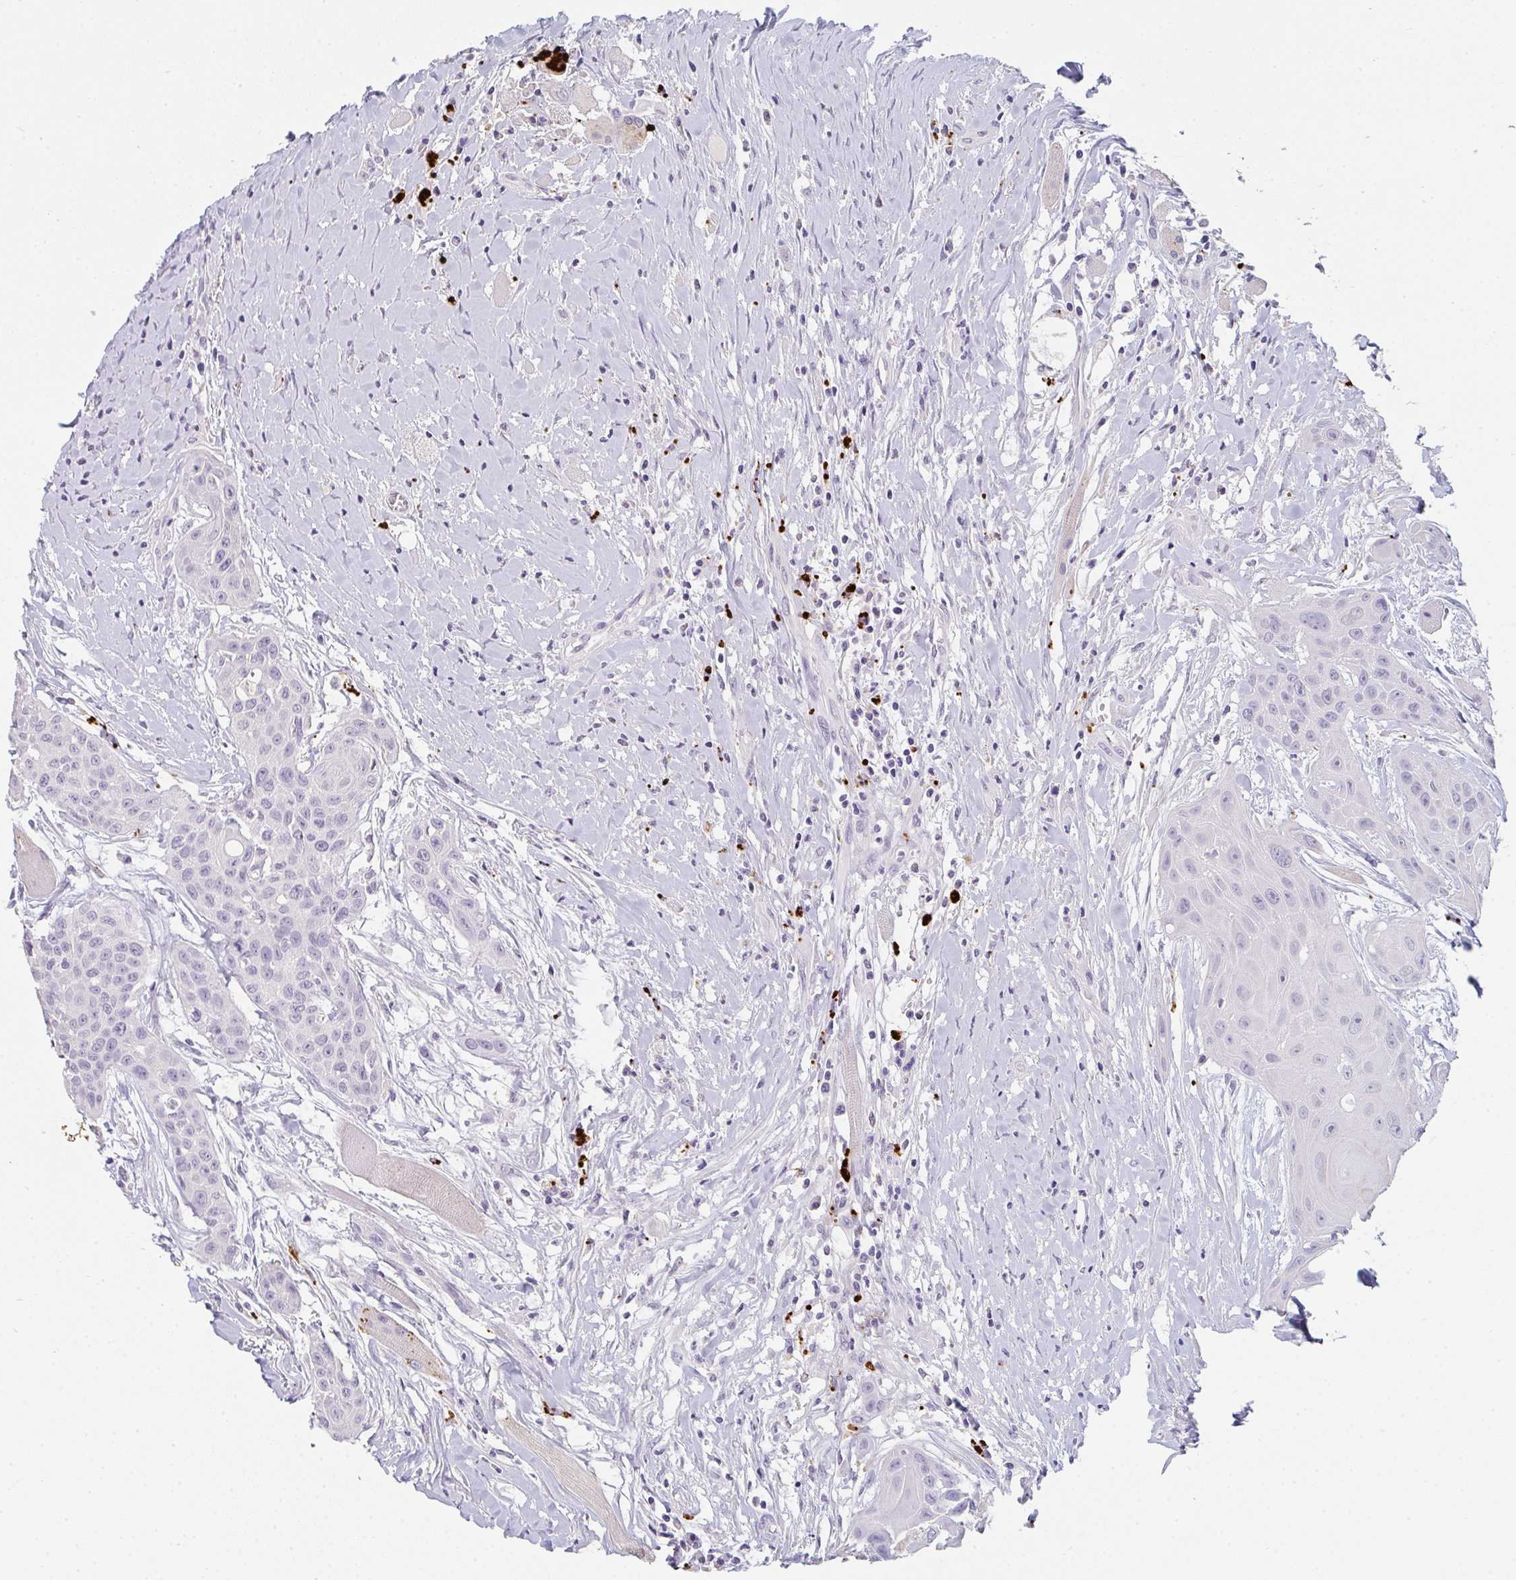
{"staining": {"intensity": "negative", "quantity": "none", "location": "none"}, "tissue": "head and neck cancer", "cell_type": "Tumor cells", "image_type": "cancer", "snomed": [{"axis": "morphology", "description": "Squamous cell carcinoma, NOS"}, {"axis": "topography", "description": "Head-Neck"}], "caption": "High magnification brightfield microscopy of head and neck squamous cell carcinoma stained with DAB (brown) and counterstained with hematoxylin (blue): tumor cells show no significant positivity.", "gene": "C1QTNF8", "patient": {"sex": "female", "age": 73}}